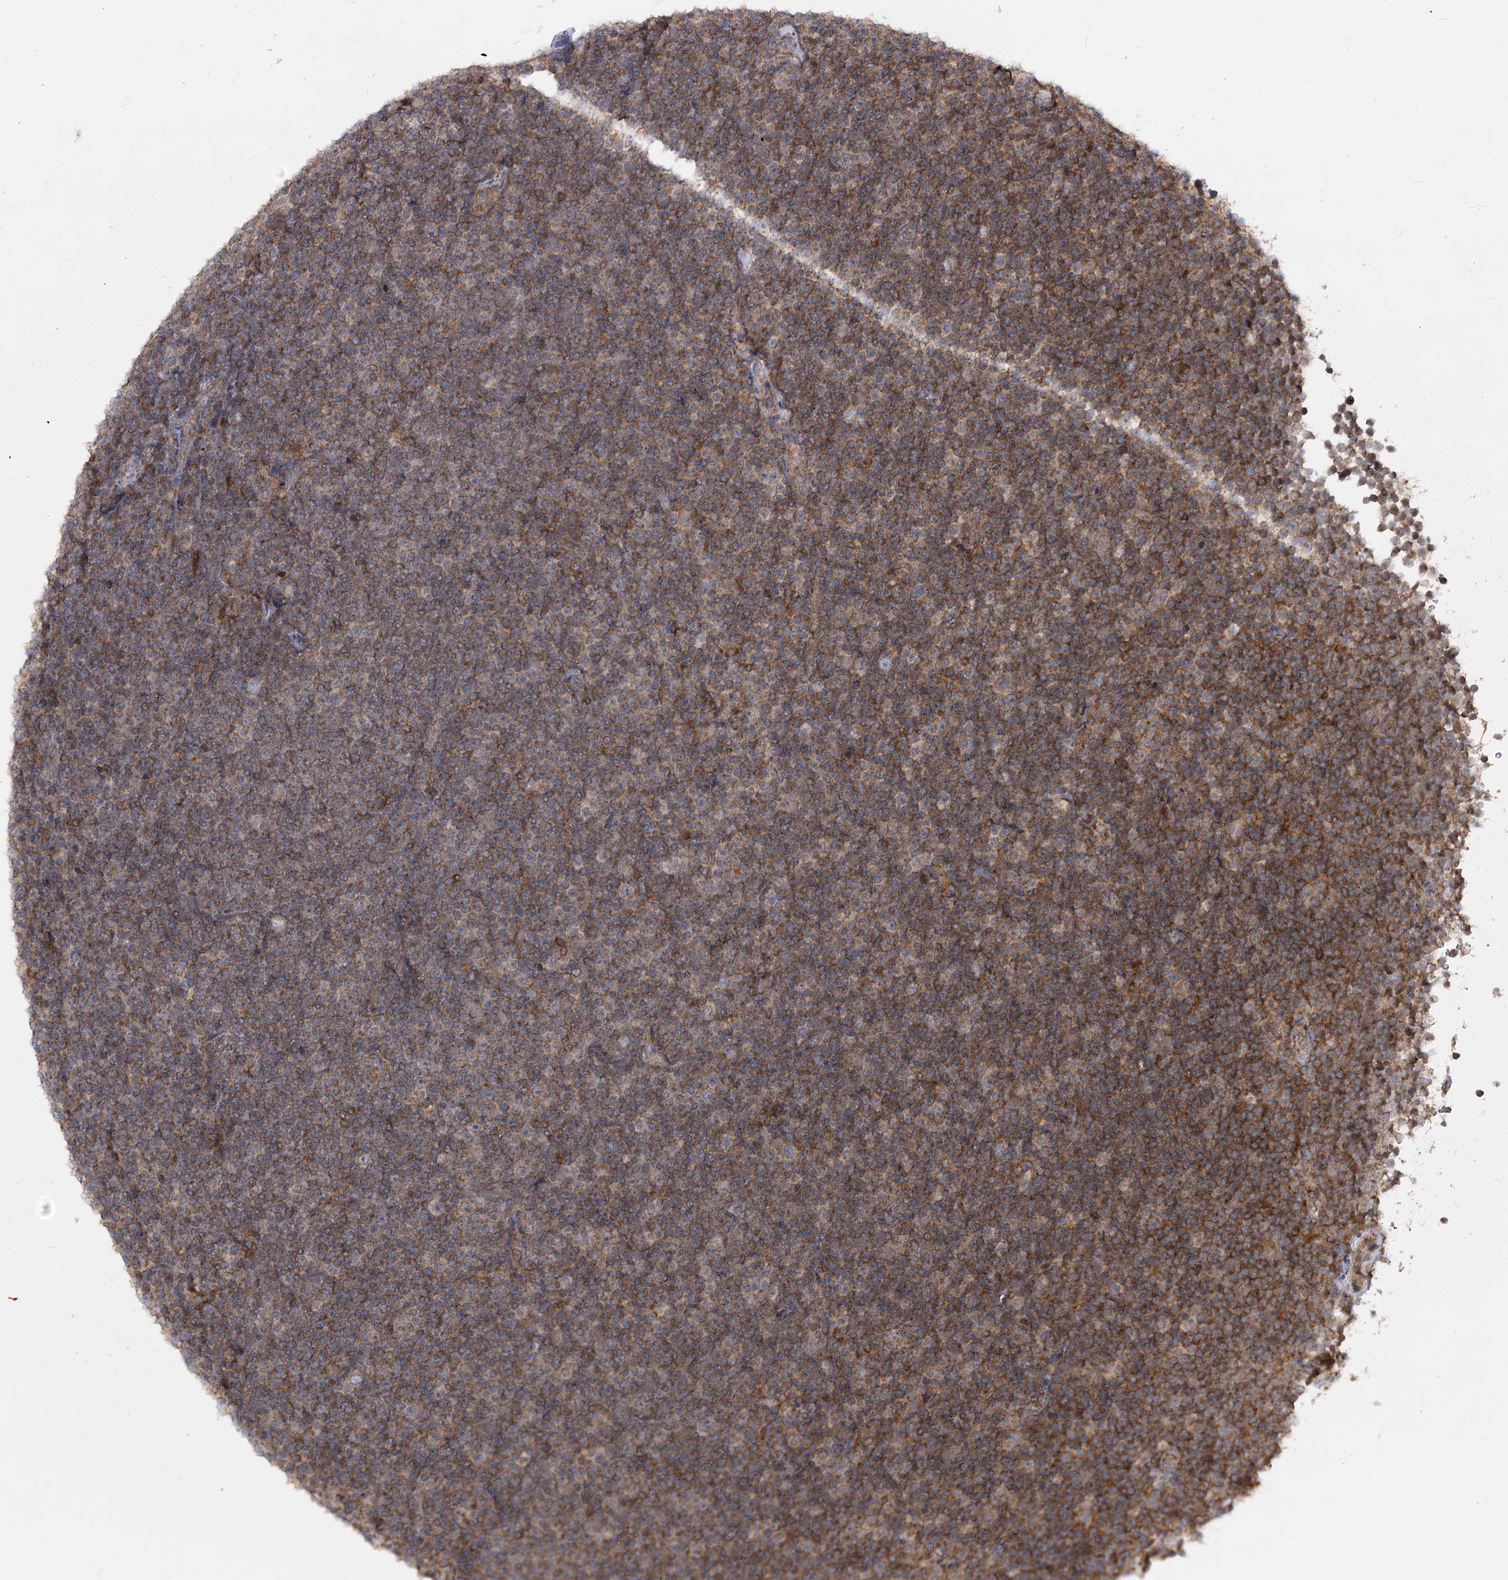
{"staining": {"intensity": "moderate", "quantity": ">75%", "location": "cytoplasmic/membranous"}, "tissue": "lymphoma", "cell_type": "Tumor cells", "image_type": "cancer", "snomed": [{"axis": "morphology", "description": "Malignant lymphoma, non-Hodgkin's type, Low grade"}, {"axis": "topography", "description": "Lymph node"}], "caption": "A high-resolution photomicrograph shows immunohistochemistry staining of lymphoma, which reveals moderate cytoplasmic/membranous staining in approximately >75% of tumor cells.", "gene": "MINDY3", "patient": {"sex": "female", "age": 67}}